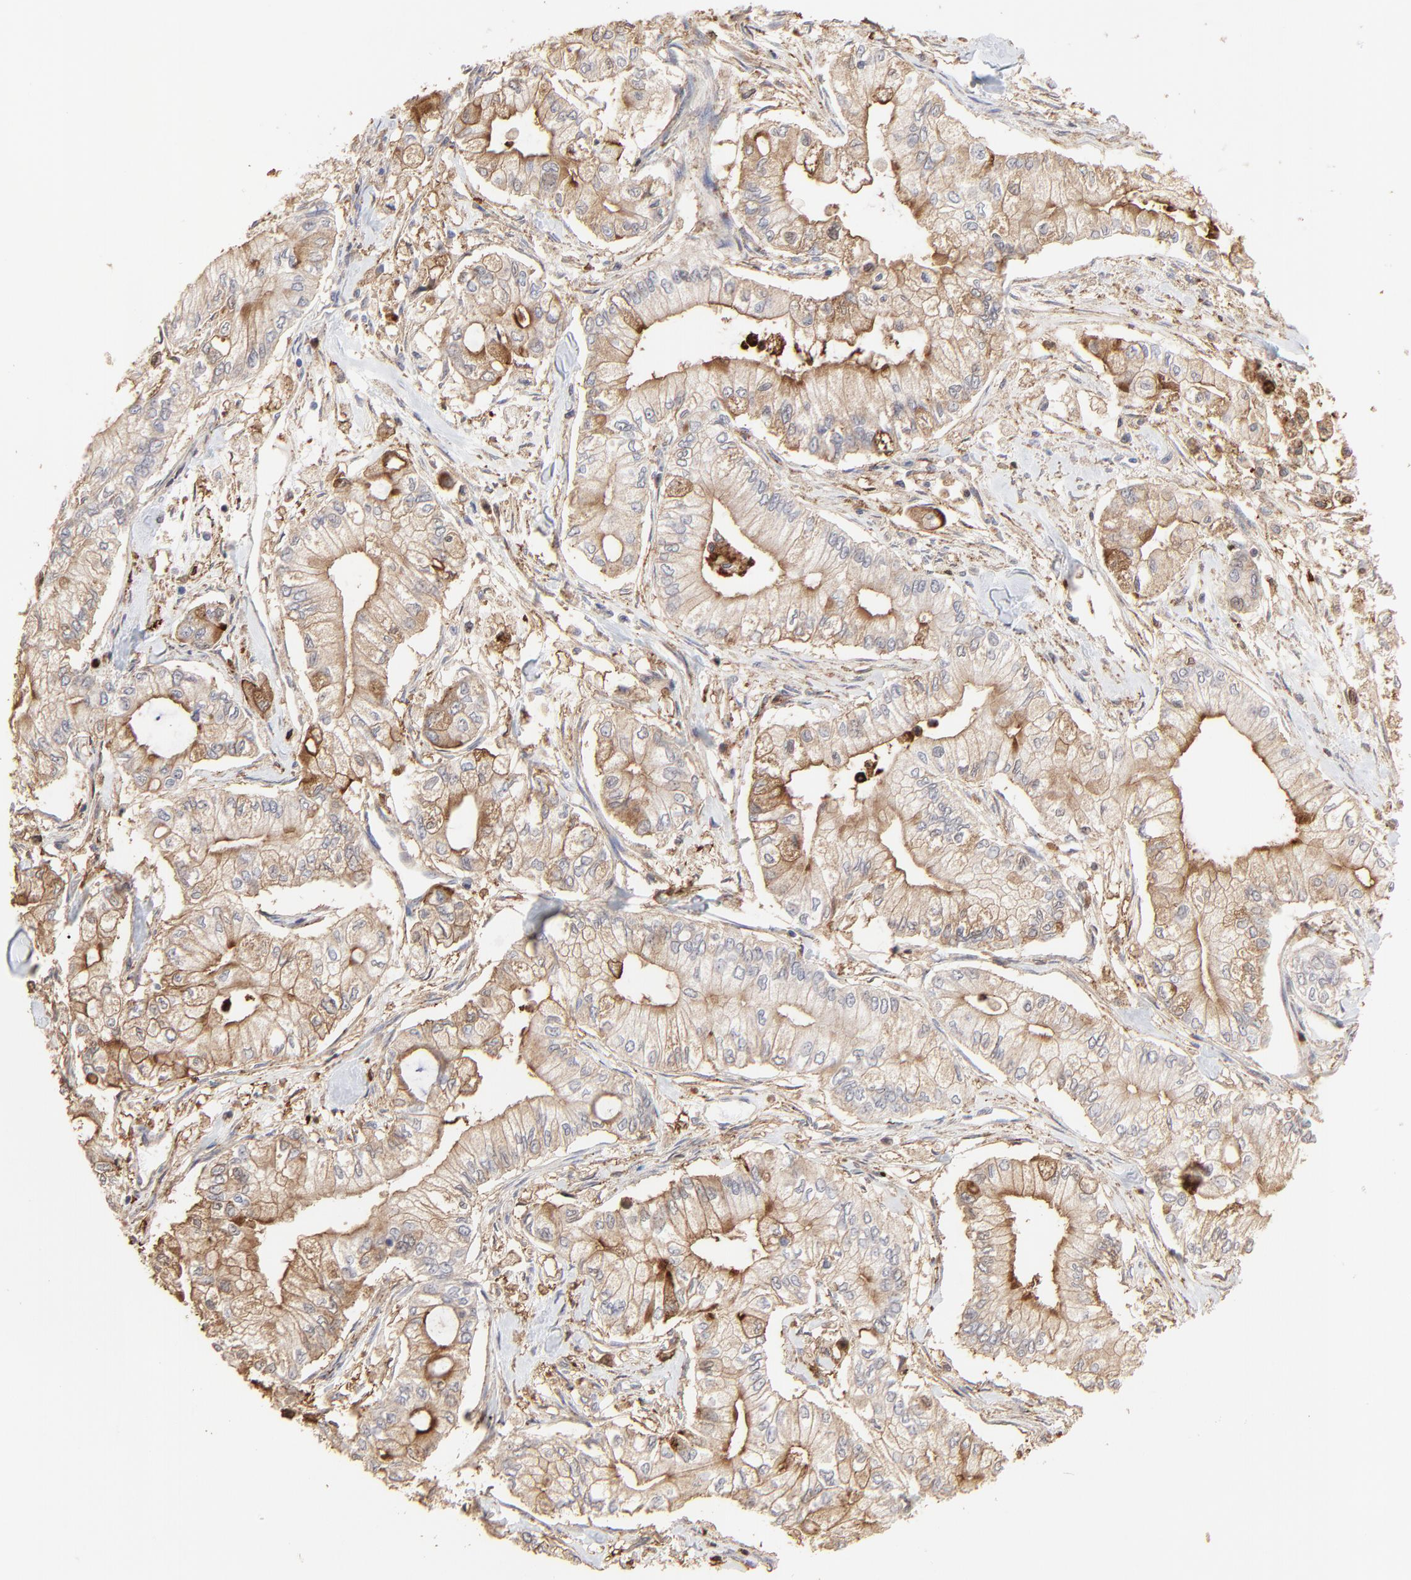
{"staining": {"intensity": "weak", "quantity": ">75%", "location": "cytoplasmic/membranous"}, "tissue": "pancreatic cancer", "cell_type": "Tumor cells", "image_type": "cancer", "snomed": [{"axis": "morphology", "description": "Adenocarcinoma, NOS"}, {"axis": "topography", "description": "Pancreas"}], "caption": "Protein staining of adenocarcinoma (pancreatic) tissue shows weak cytoplasmic/membranous positivity in approximately >75% of tumor cells.", "gene": "SLC6A14", "patient": {"sex": "male", "age": 79}}